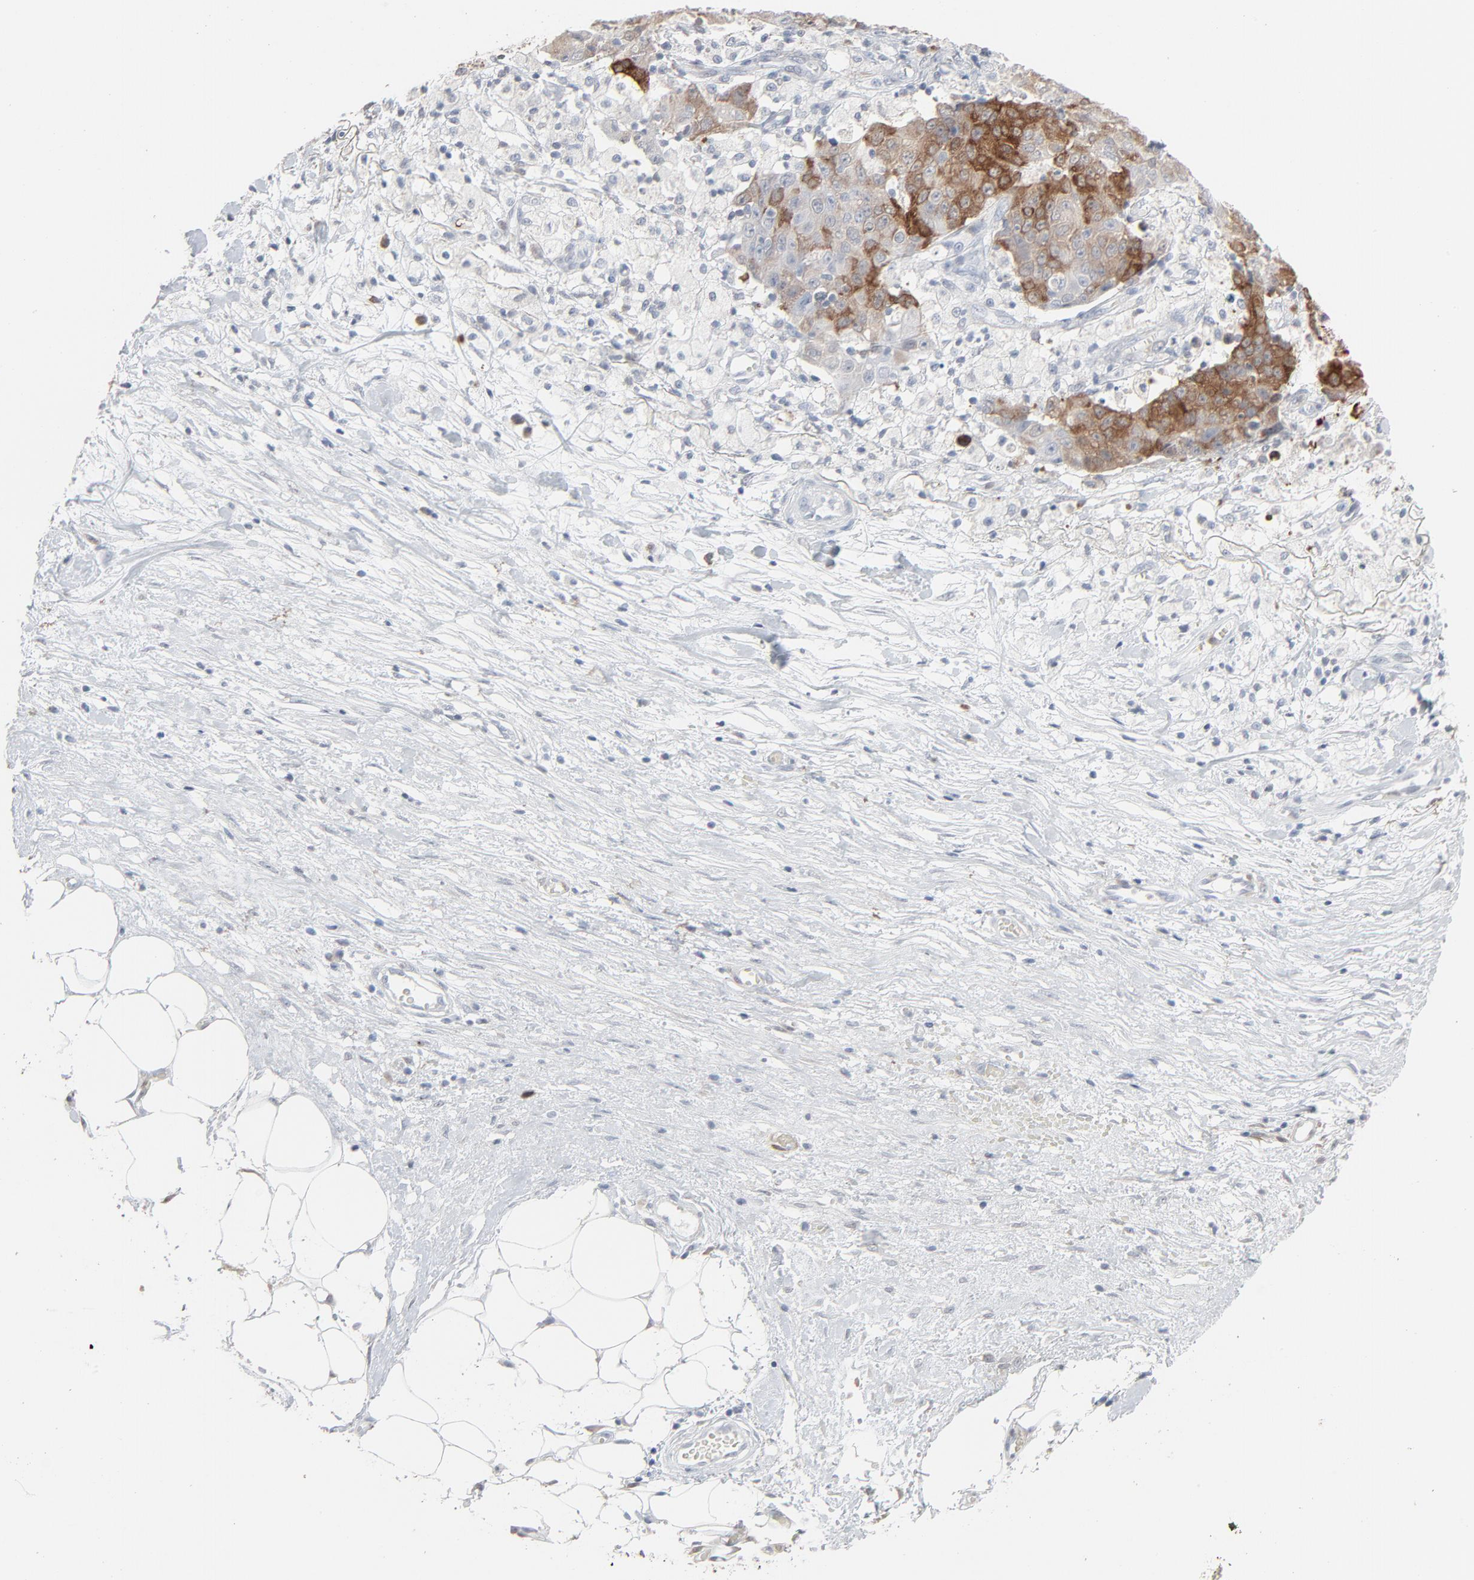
{"staining": {"intensity": "moderate", "quantity": "25%-75%", "location": "cytoplasmic/membranous"}, "tissue": "ovarian cancer", "cell_type": "Tumor cells", "image_type": "cancer", "snomed": [{"axis": "morphology", "description": "Carcinoma, endometroid"}, {"axis": "topography", "description": "Ovary"}], "caption": "Immunohistochemistry (IHC) staining of endometroid carcinoma (ovarian), which reveals medium levels of moderate cytoplasmic/membranous expression in approximately 25%-75% of tumor cells indicating moderate cytoplasmic/membranous protein expression. The staining was performed using DAB (3,3'-diaminobenzidine) (brown) for protein detection and nuclei were counterstained in hematoxylin (blue).", "gene": "PHGDH", "patient": {"sex": "female", "age": 42}}